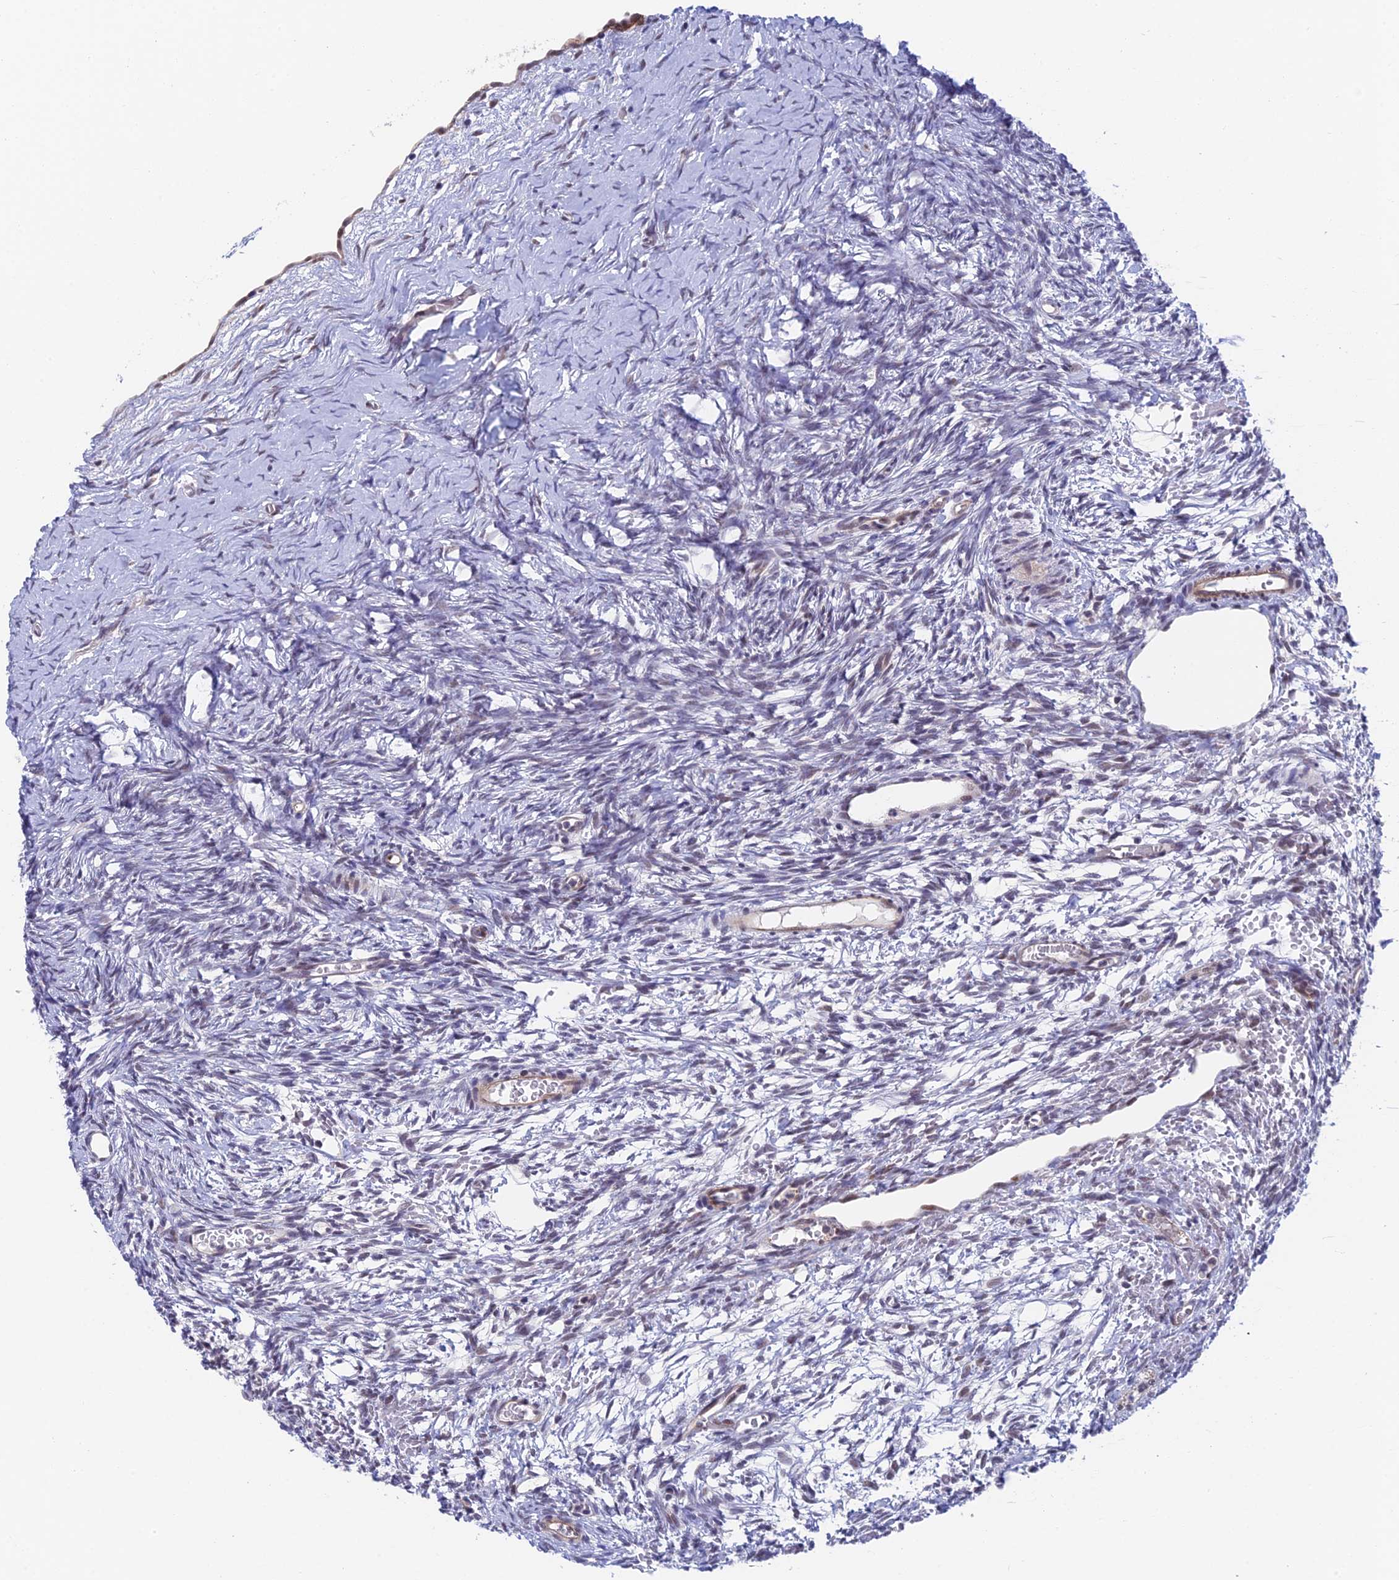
{"staining": {"intensity": "negative", "quantity": "none", "location": "none"}, "tissue": "ovary", "cell_type": "Follicle cells", "image_type": "normal", "snomed": [{"axis": "morphology", "description": "Normal tissue, NOS"}, {"axis": "topography", "description": "Ovary"}], "caption": "Photomicrograph shows no protein expression in follicle cells of unremarkable ovary.", "gene": "NSMCE1", "patient": {"sex": "female", "age": 39}}